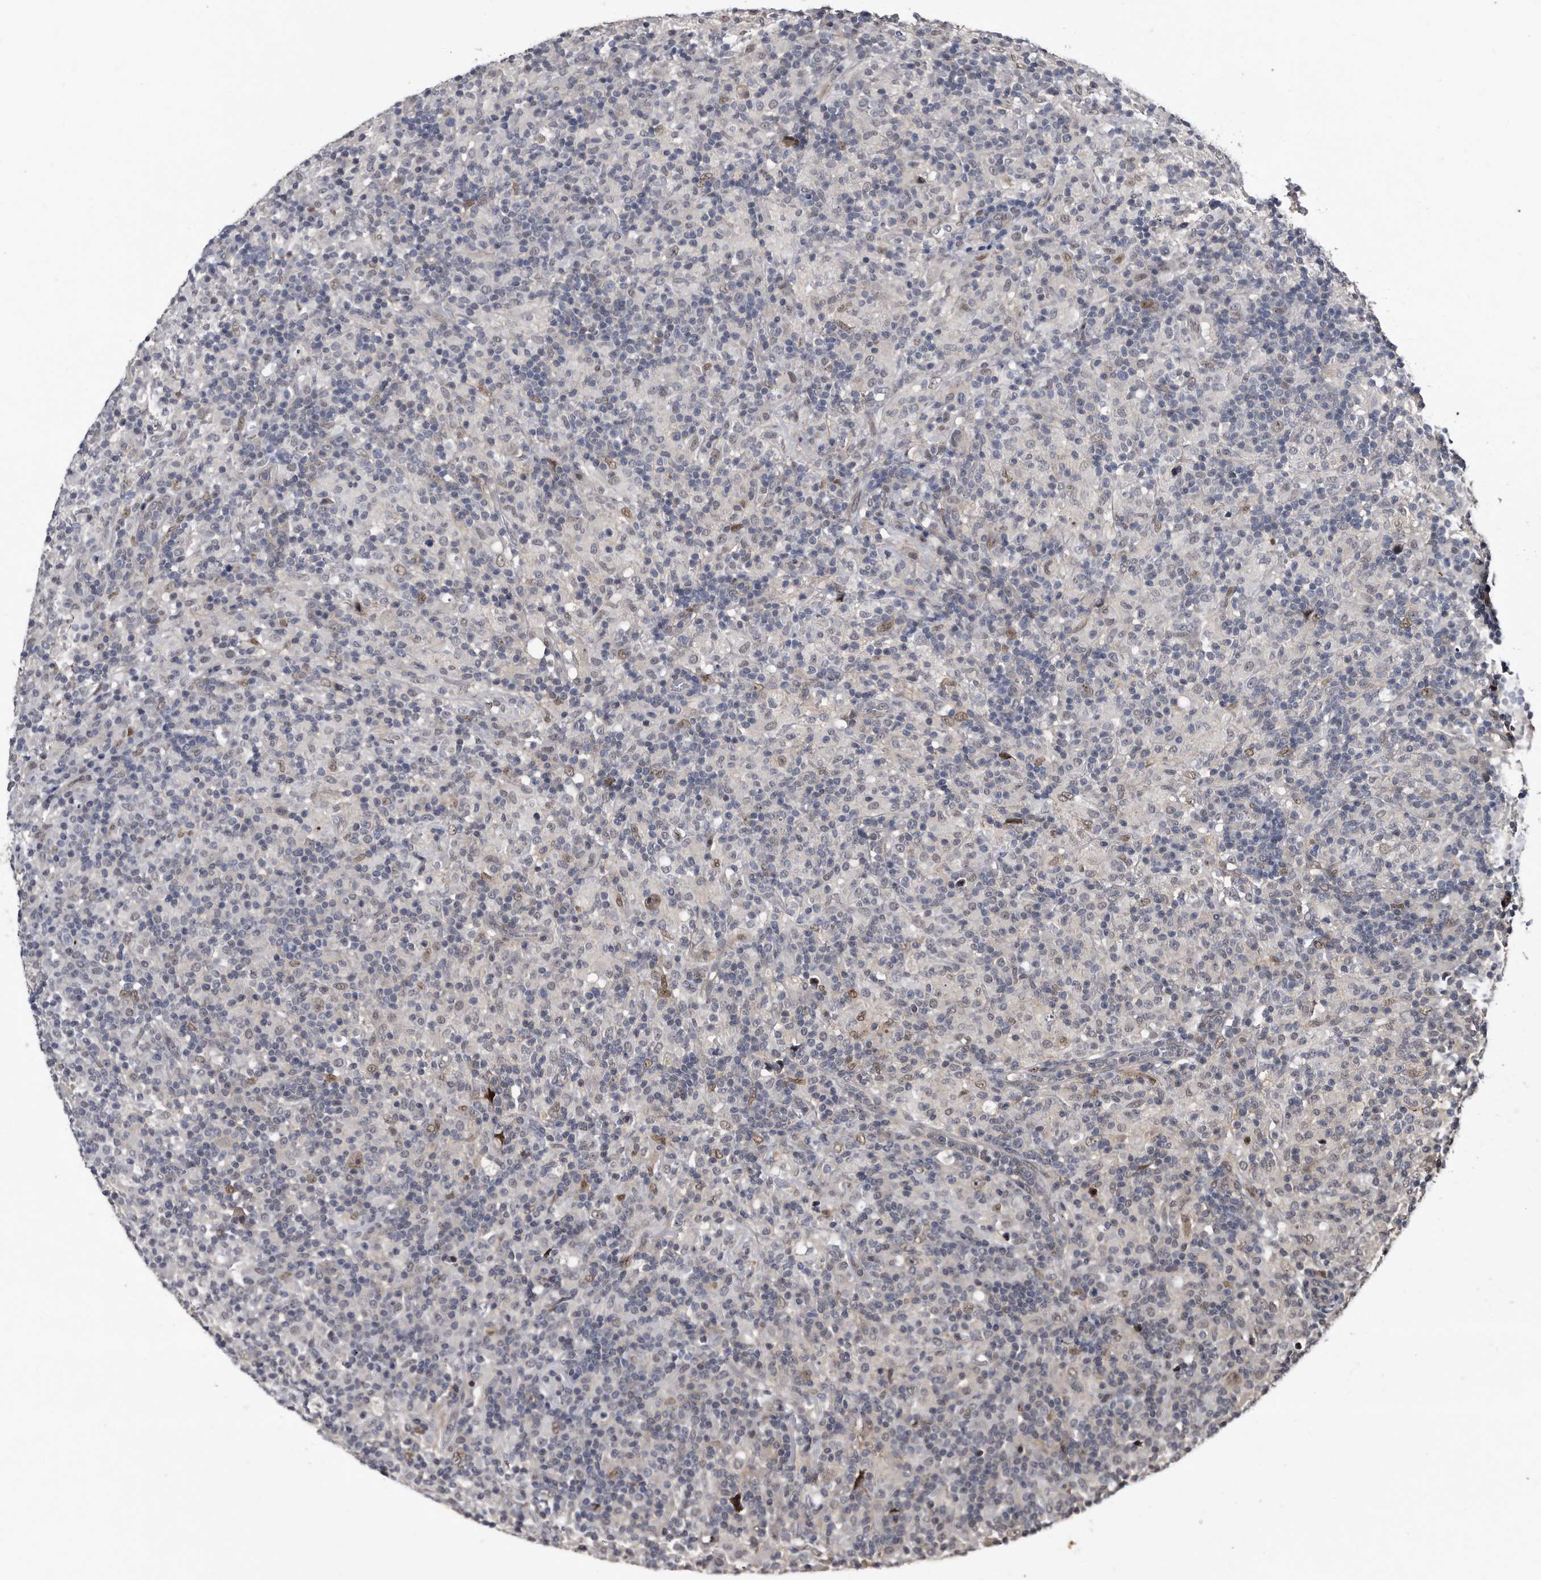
{"staining": {"intensity": "weak", "quantity": "<25%", "location": "nuclear"}, "tissue": "lymphoma", "cell_type": "Tumor cells", "image_type": "cancer", "snomed": [{"axis": "morphology", "description": "Hodgkin's disease, NOS"}, {"axis": "topography", "description": "Lymph node"}], "caption": "Hodgkin's disease was stained to show a protein in brown. There is no significant staining in tumor cells. The staining was performed using DAB to visualize the protein expression in brown, while the nuclei were stained in blue with hematoxylin (Magnification: 20x).", "gene": "RAD23B", "patient": {"sex": "male", "age": 70}}